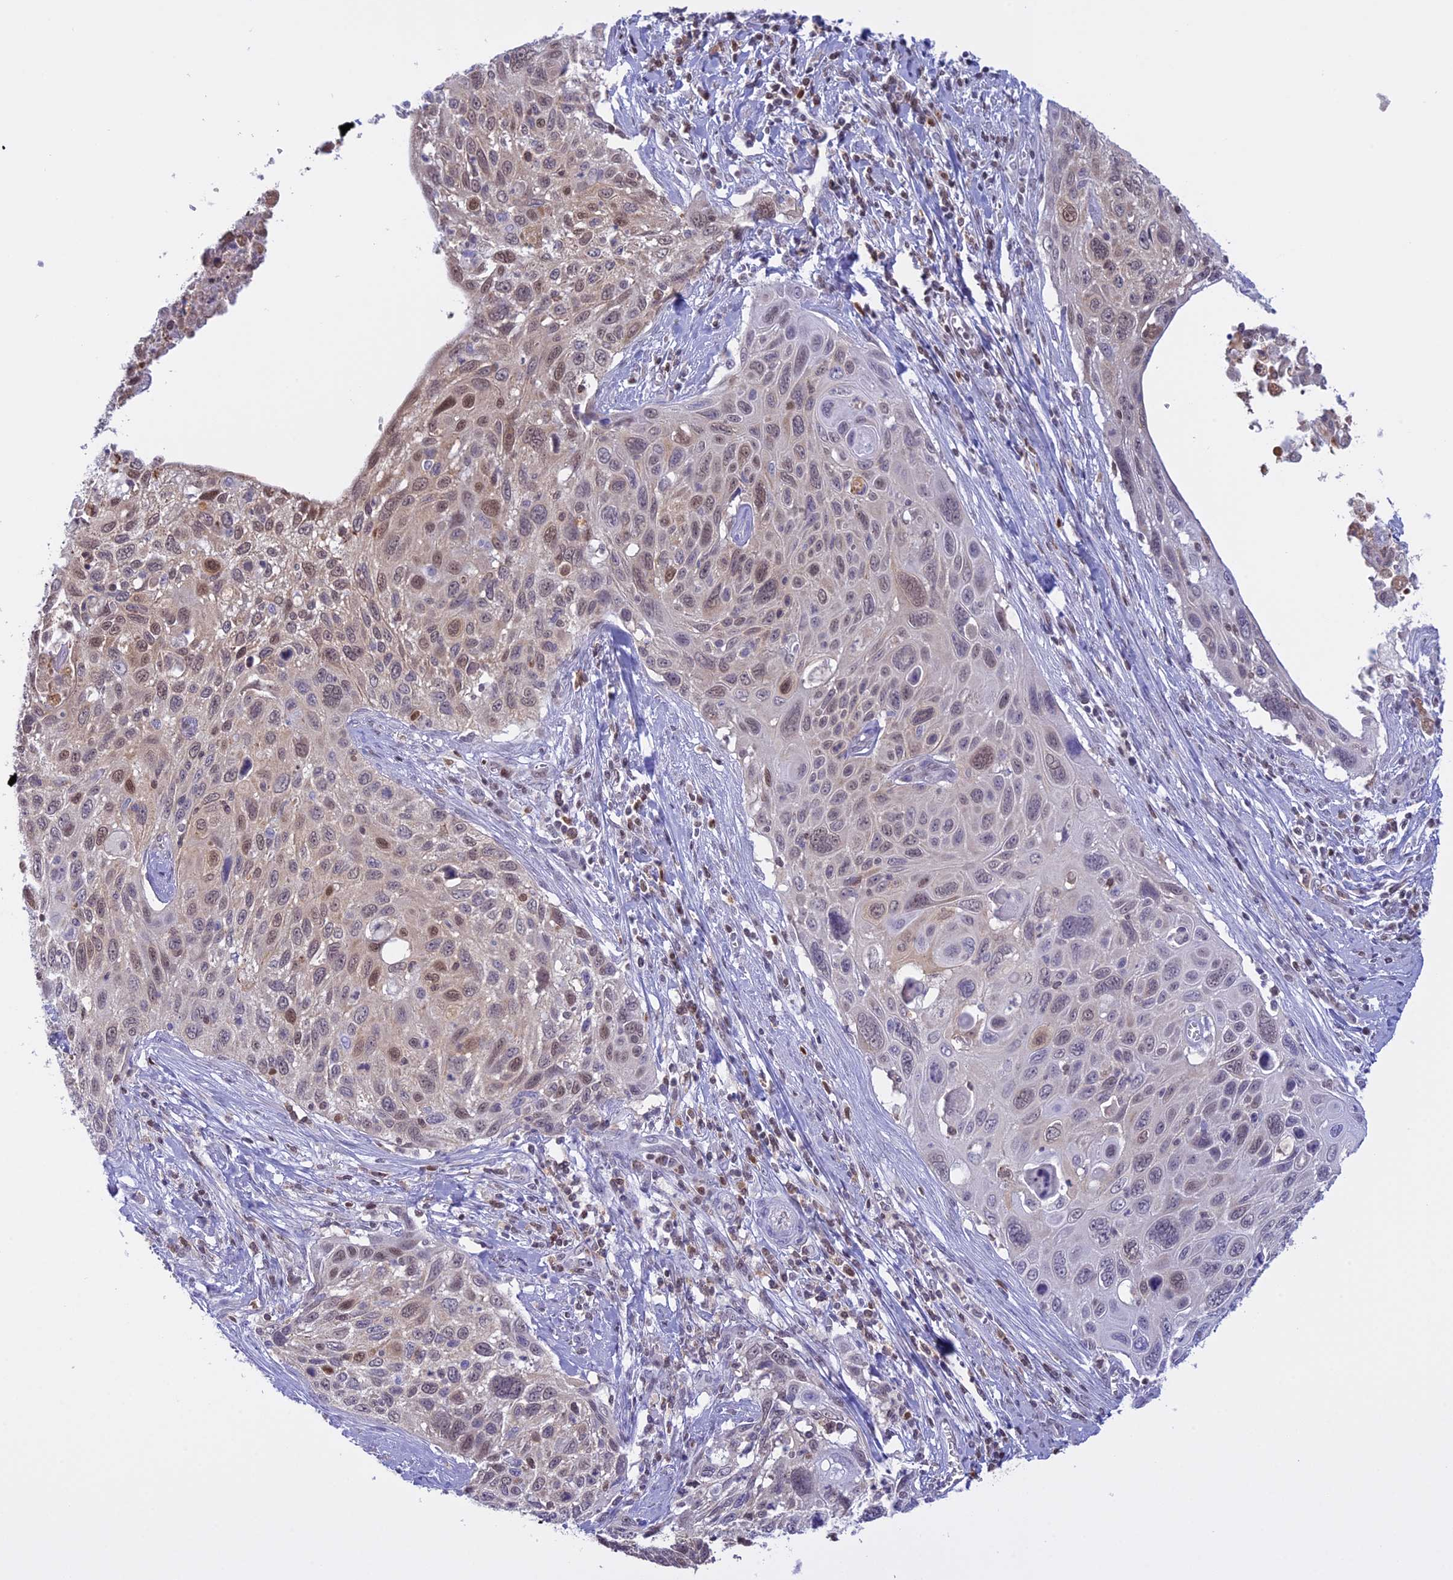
{"staining": {"intensity": "weak", "quantity": "25%-75%", "location": "nuclear"}, "tissue": "cervical cancer", "cell_type": "Tumor cells", "image_type": "cancer", "snomed": [{"axis": "morphology", "description": "Squamous cell carcinoma, NOS"}, {"axis": "topography", "description": "Cervix"}], "caption": "Cervical cancer was stained to show a protein in brown. There is low levels of weak nuclear positivity in approximately 25%-75% of tumor cells.", "gene": "IZUMO2", "patient": {"sex": "female", "age": 70}}